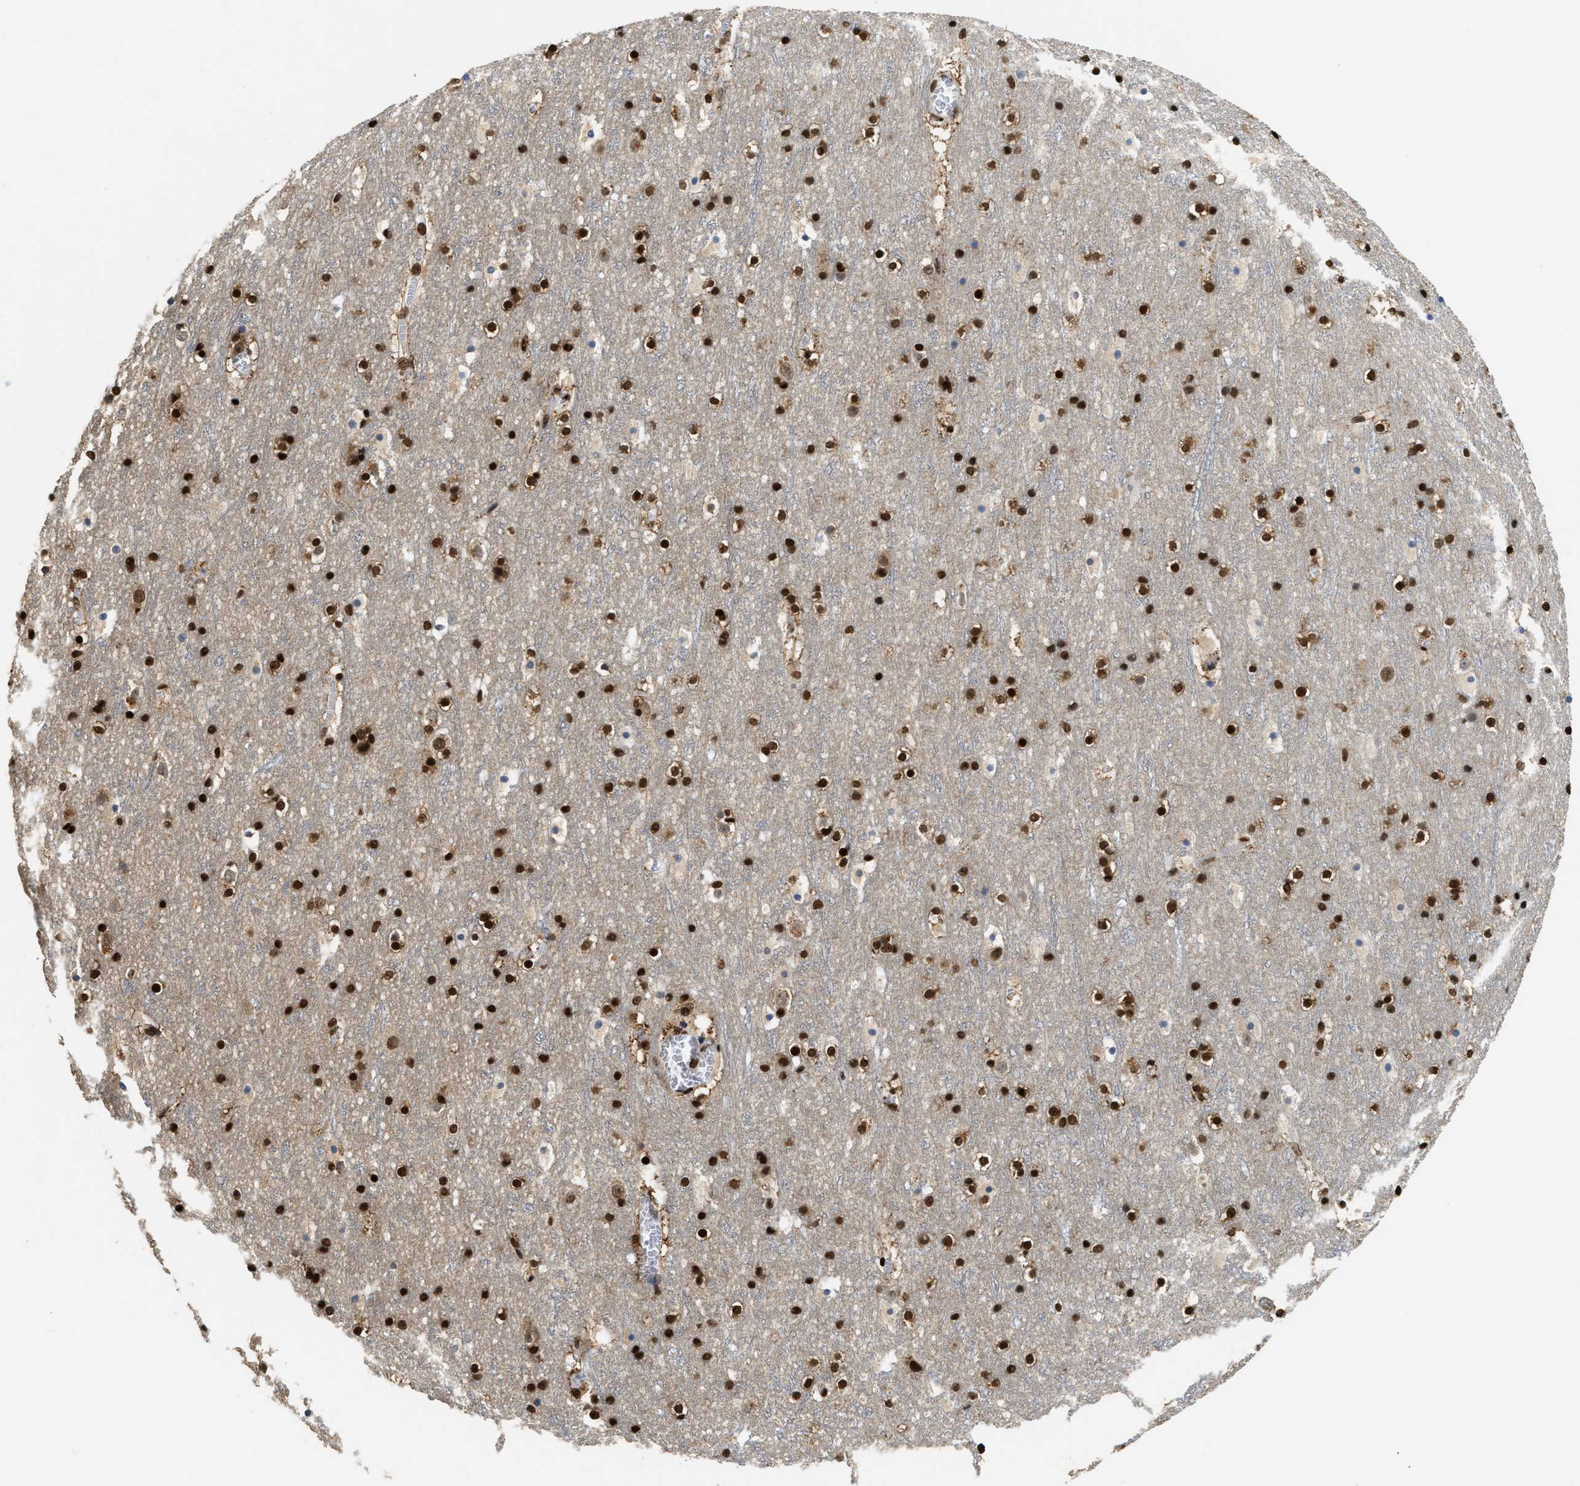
{"staining": {"intensity": "strong", "quantity": ">75%", "location": "nuclear"}, "tissue": "cerebral cortex", "cell_type": "Endothelial cells", "image_type": "normal", "snomed": [{"axis": "morphology", "description": "Normal tissue, NOS"}, {"axis": "topography", "description": "Cerebral cortex"}], "caption": "Immunohistochemistry image of normal cerebral cortex: cerebral cortex stained using IHC demonstrates high levels of strong protein expression localized specifically in the nuclear of endothelial cells, appearing as a nuclear brown color.", "gene": "RAD21", "patient": {"sex": "male", "age": 45}}